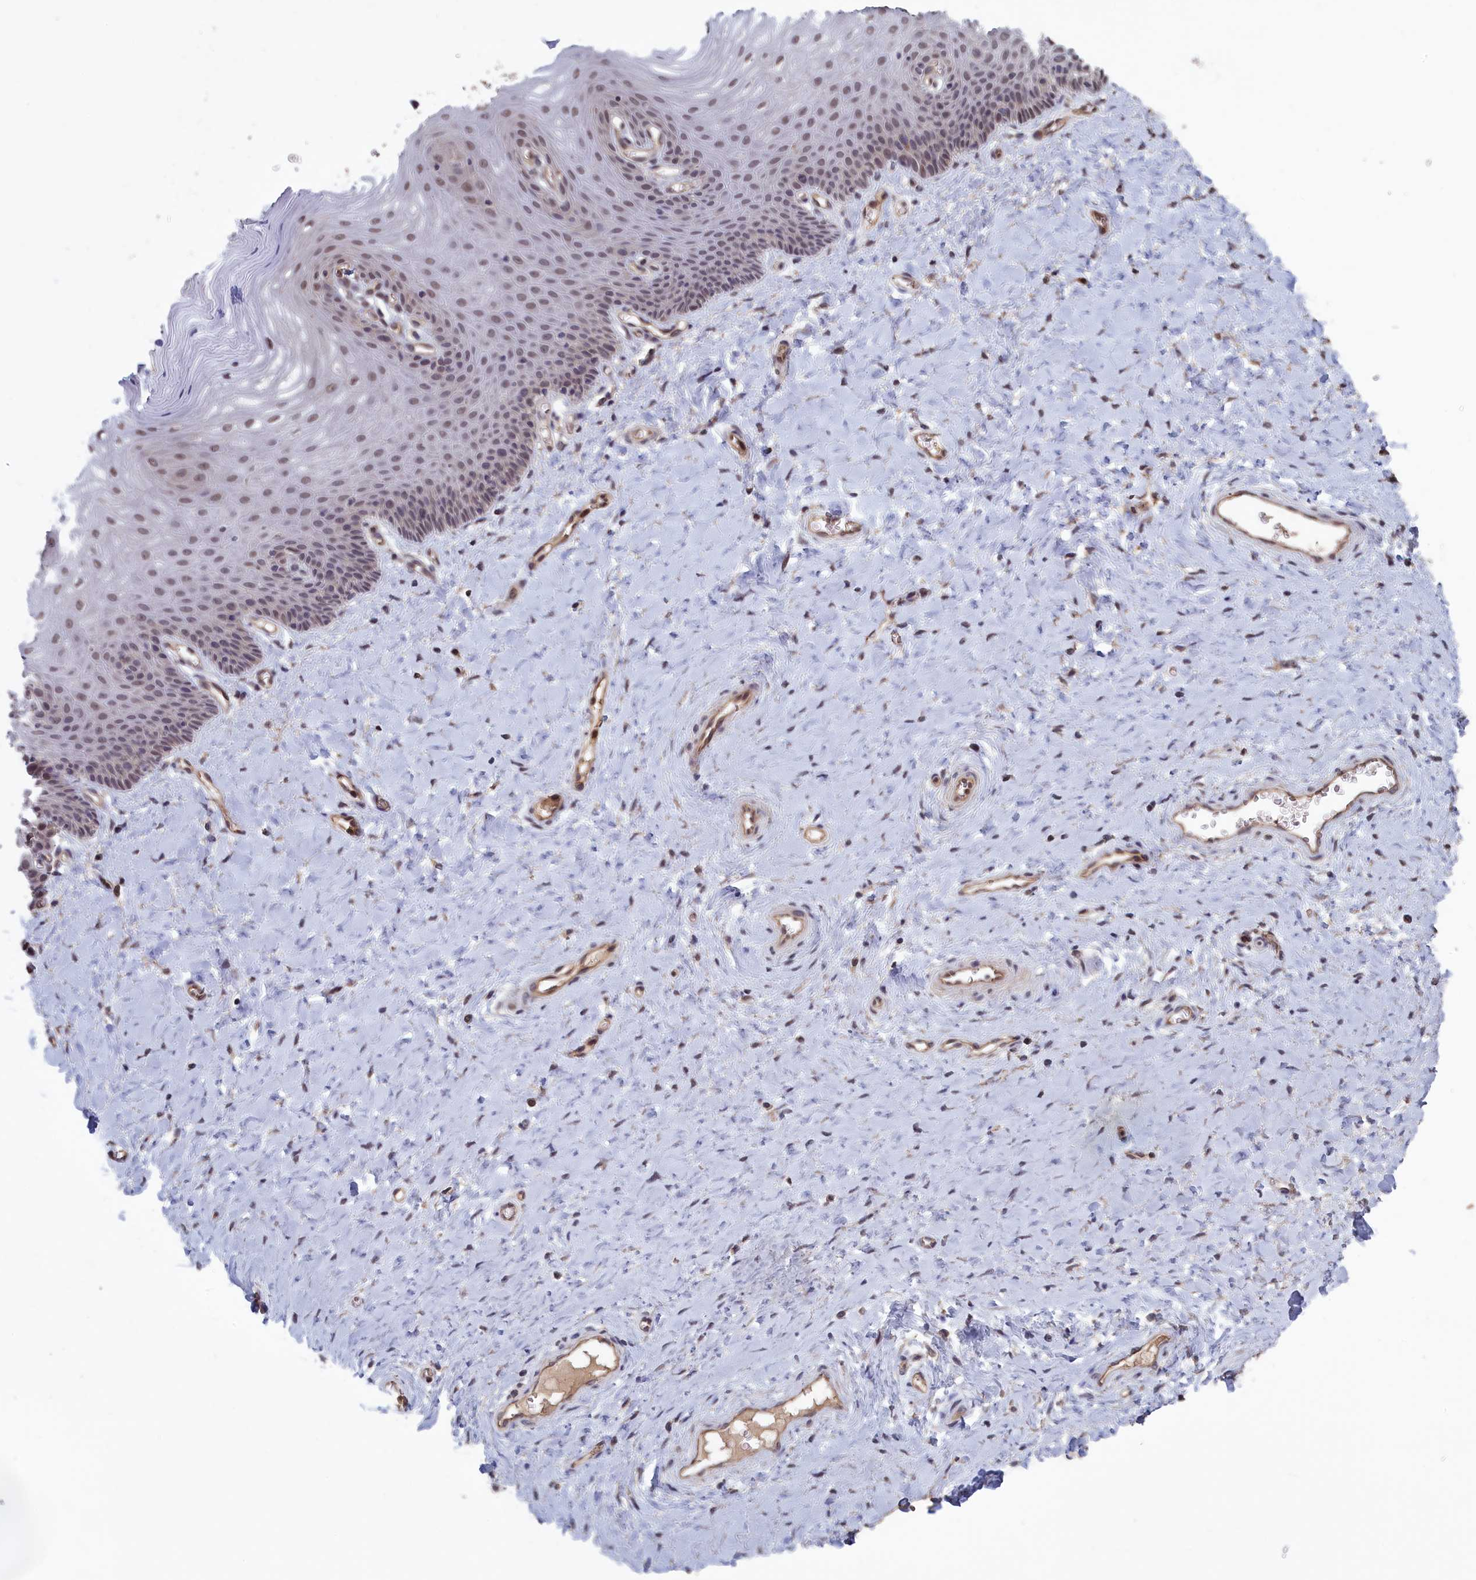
{"staining": {"intensity": "weak", "quantity": "25%-75%", "location": "cytoplasmic/membranous,nuclear"}, "tissue": "vagina", "cell_type": "Squamous epithelial cells", "image_type": "normal", "snomed": [{"axis": "morphology", "description": "Normal tissue, NOS"}, {"axis": "topography", "description": "Vagina"}], "caption": "Immunohistochemistry (IHC) photomicrograph of benign vagina: vagina stained using IHC displays low levels of weak protein expression localized specifically in the cytoplasmic/membranous,nuclear of squamous epithelial cells, appearing as a cytoplasmic/membranous,nuclear brown color.", "gene": "PLP2", "patient": {"sex": "female", "age": 65}}